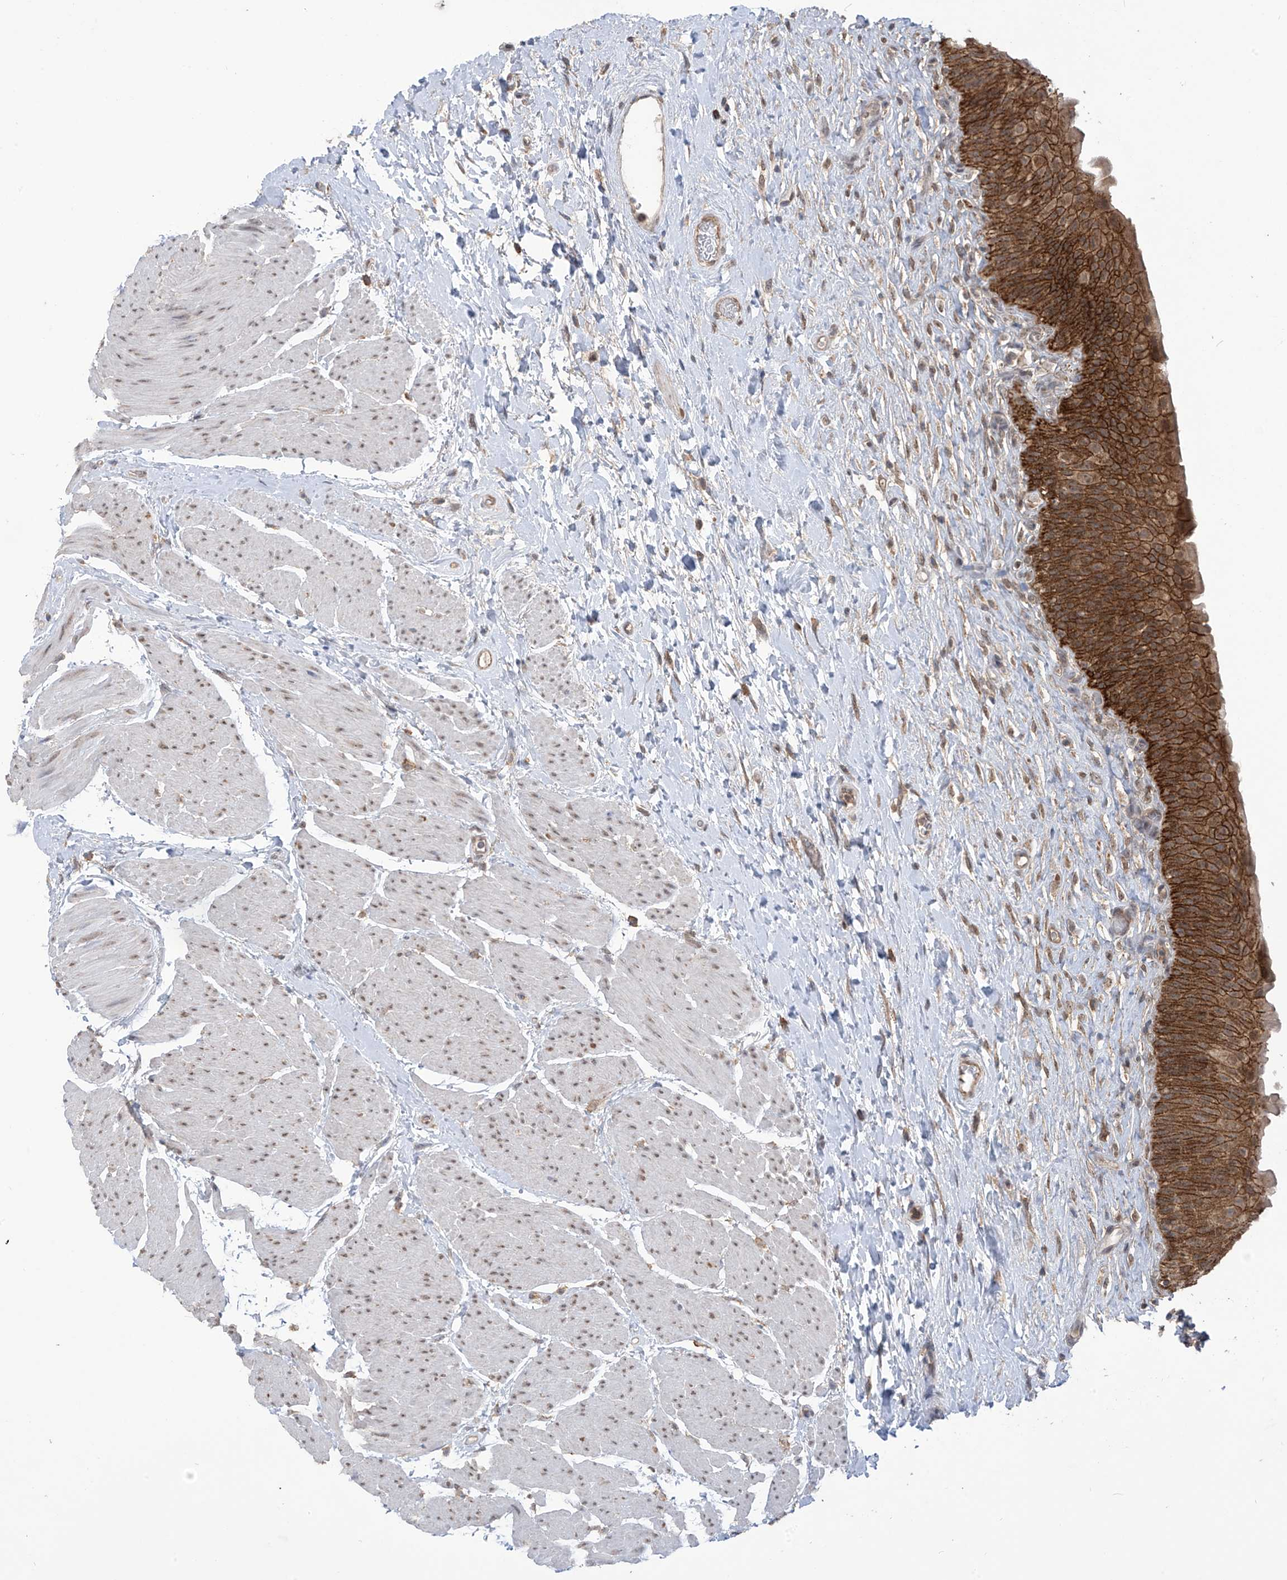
{"staining": {"intensity": "strong", "quantity": ">75%", "location": "cytoplasmic/membranous,nuclear"}, "tissue": "urinary bladder", "cell_type": "Urothelial cells", "image_type": "normal", "snomed": [{"axis": "morphology", "description": "Normal tissue, NOS"}, {"axis": "topography", "description": "Urinary bladder"}], "caption": "Urothelial cells demonstrate strong cytoplasmic/membranous,nuclear staining in about >75% of cells in benign urinary bladder.", "gene": "KIAA1522", "patient": {"sex": "male", "age": 74}}